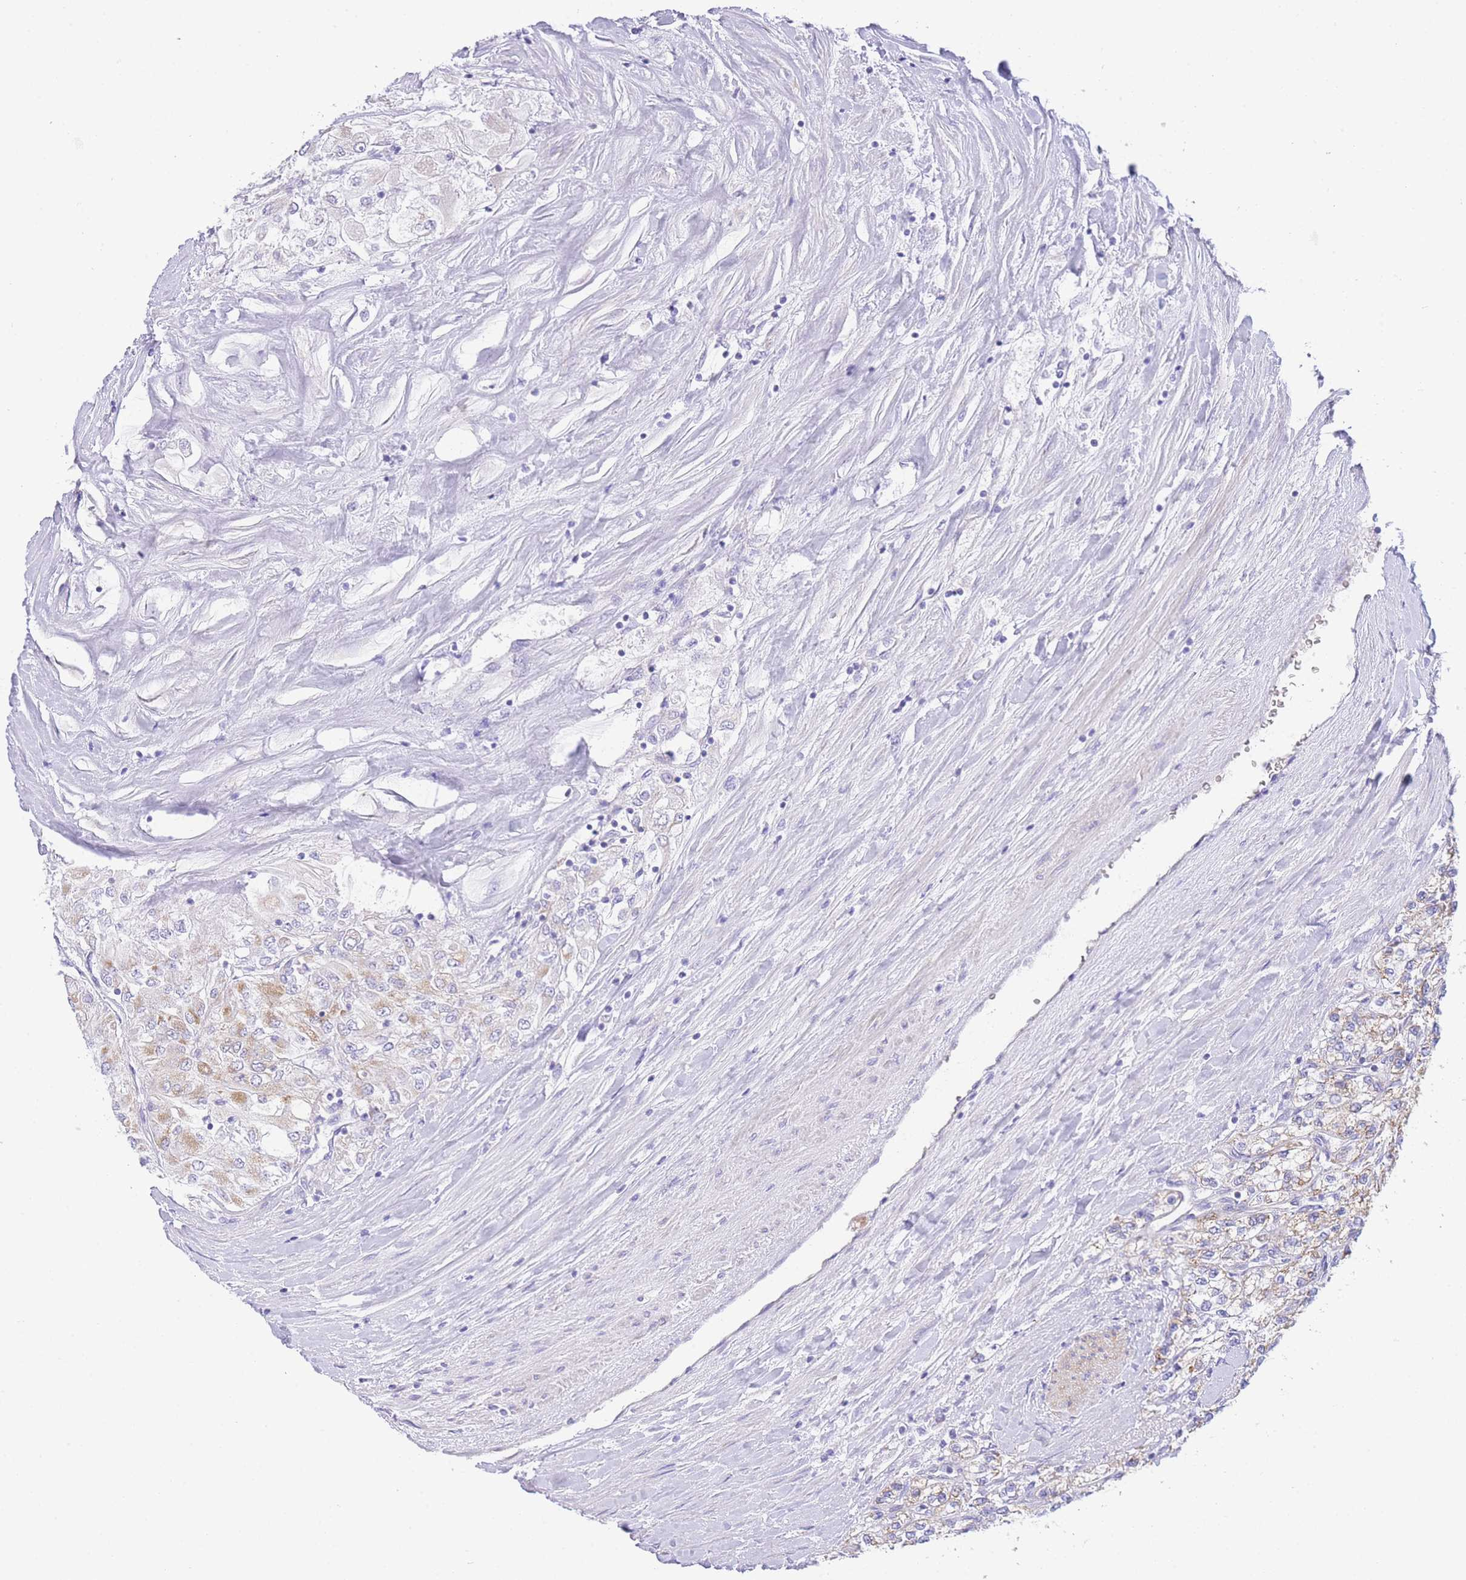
{"staining": {"intensity": "weak", "quantity": "25%-75%", "location": "cytoplasmic/membranous"}, "tissue": "renal cancer", "cell_type": "Tumor cells", "image_type": "cancer", "snomed": [{"axis": "morphology", "description": "Adenocarcinoma, NOS"}, {"axis": "topography", "description": "Kidney"}], "caption": "Immunohistochemical staining of human renal adenocarcinoma shows weak cytoplasmic/membranous protein positivity in about 25%-75% of tumor cells.", "gene": "ACSM4", "patient": {"sex": "male", "age": 80}}